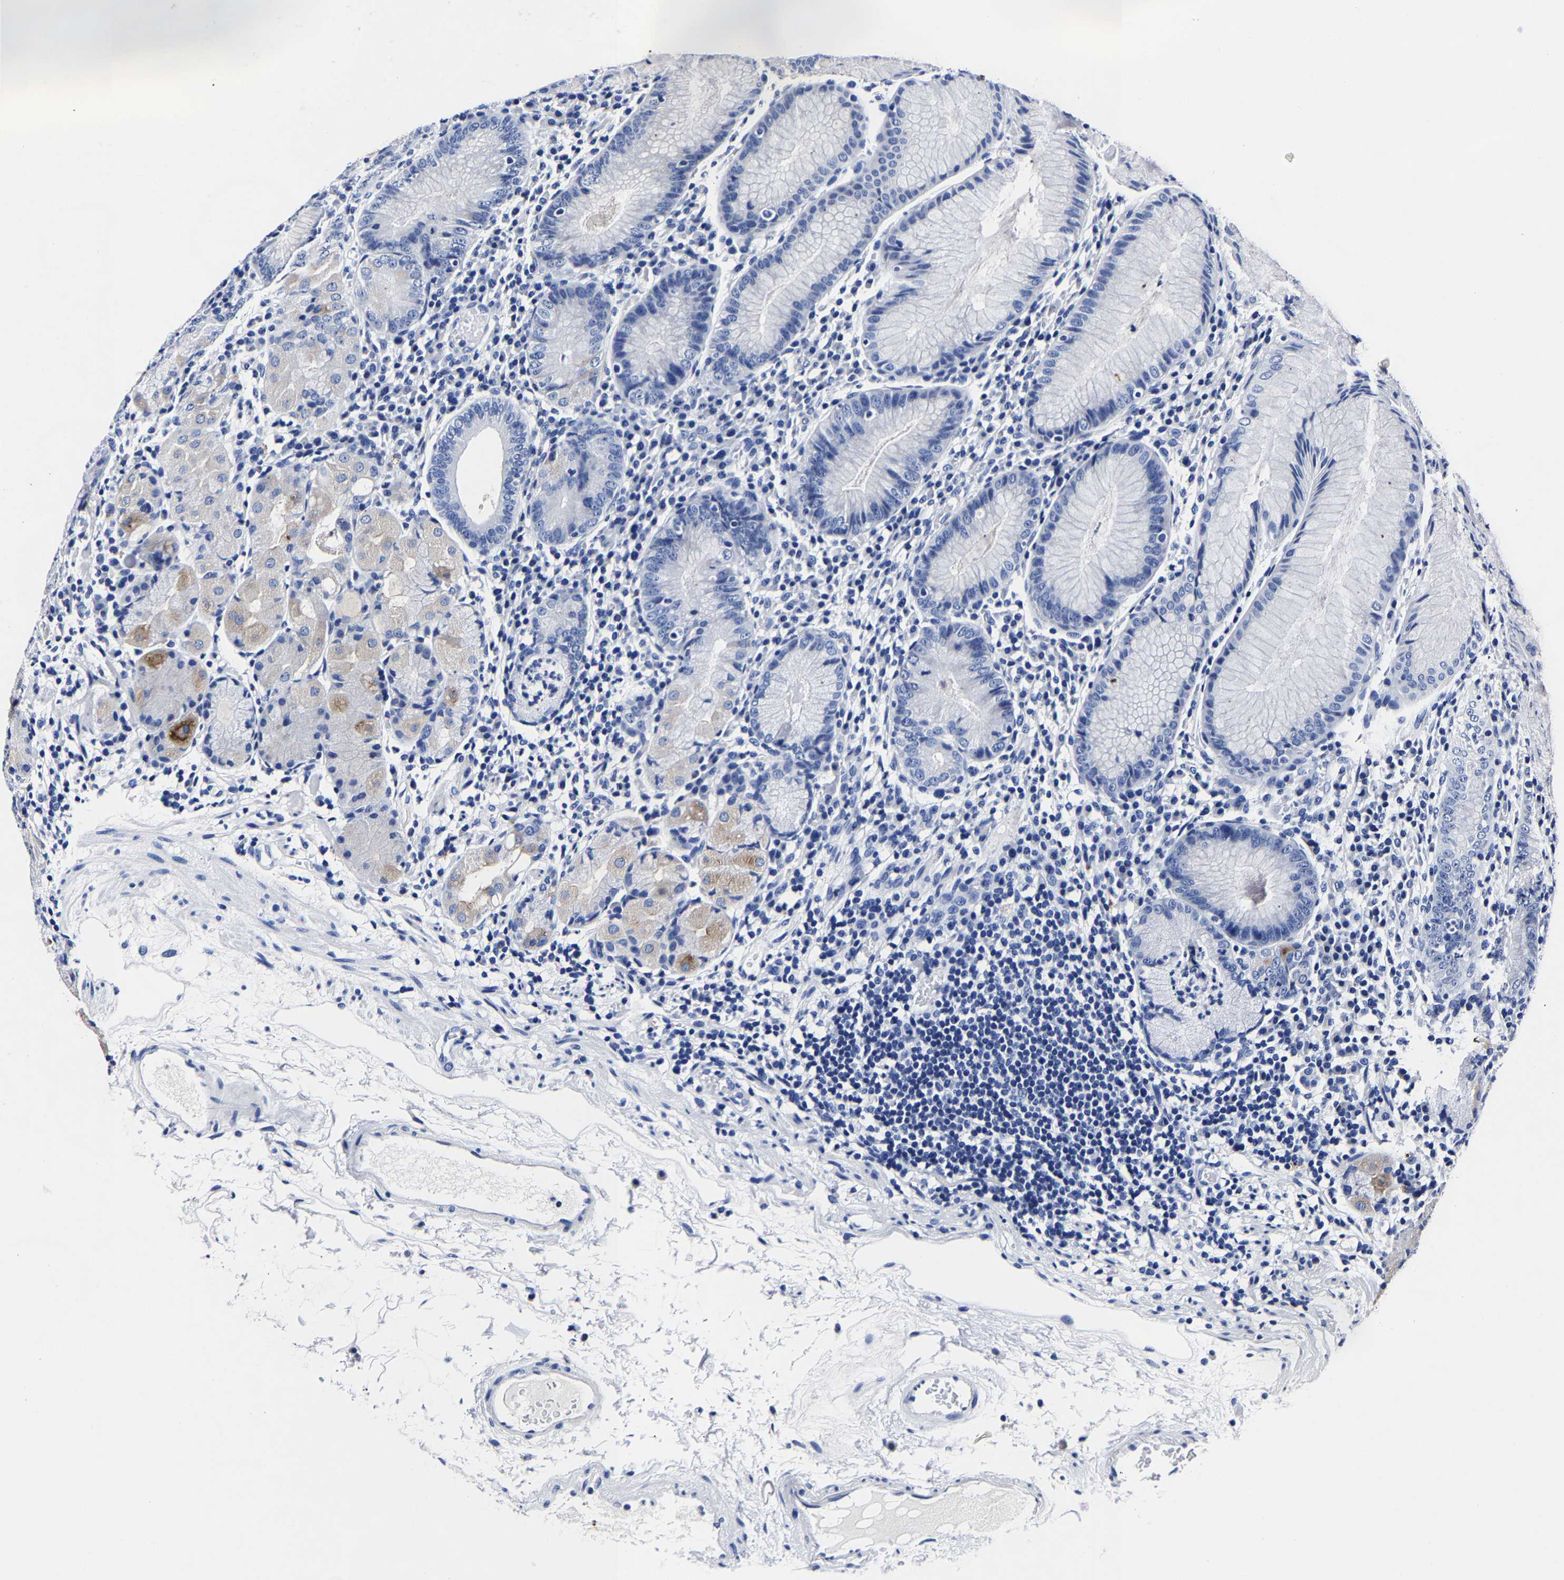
{"staining": {"intensity": "weak", "quantity": "<25%", "location": "cytoplasmic/membranous"}, "tissue": "stomach", "cell_type": "Glandular cells", "image_type": "normal", "snomed": [{"axis": "morphology", "description": "Normal tissue, NOS"}, {"axis": "topography", "description": "Stomach"}, {"axis": "topography", "description": "Stomach, lower"}], "caption": "There is no significant staining in glandular cells of stomach. Nuclei are stained in blue.", "gene": "CPA2", "patient": {"sex": "female", "age": 75}}